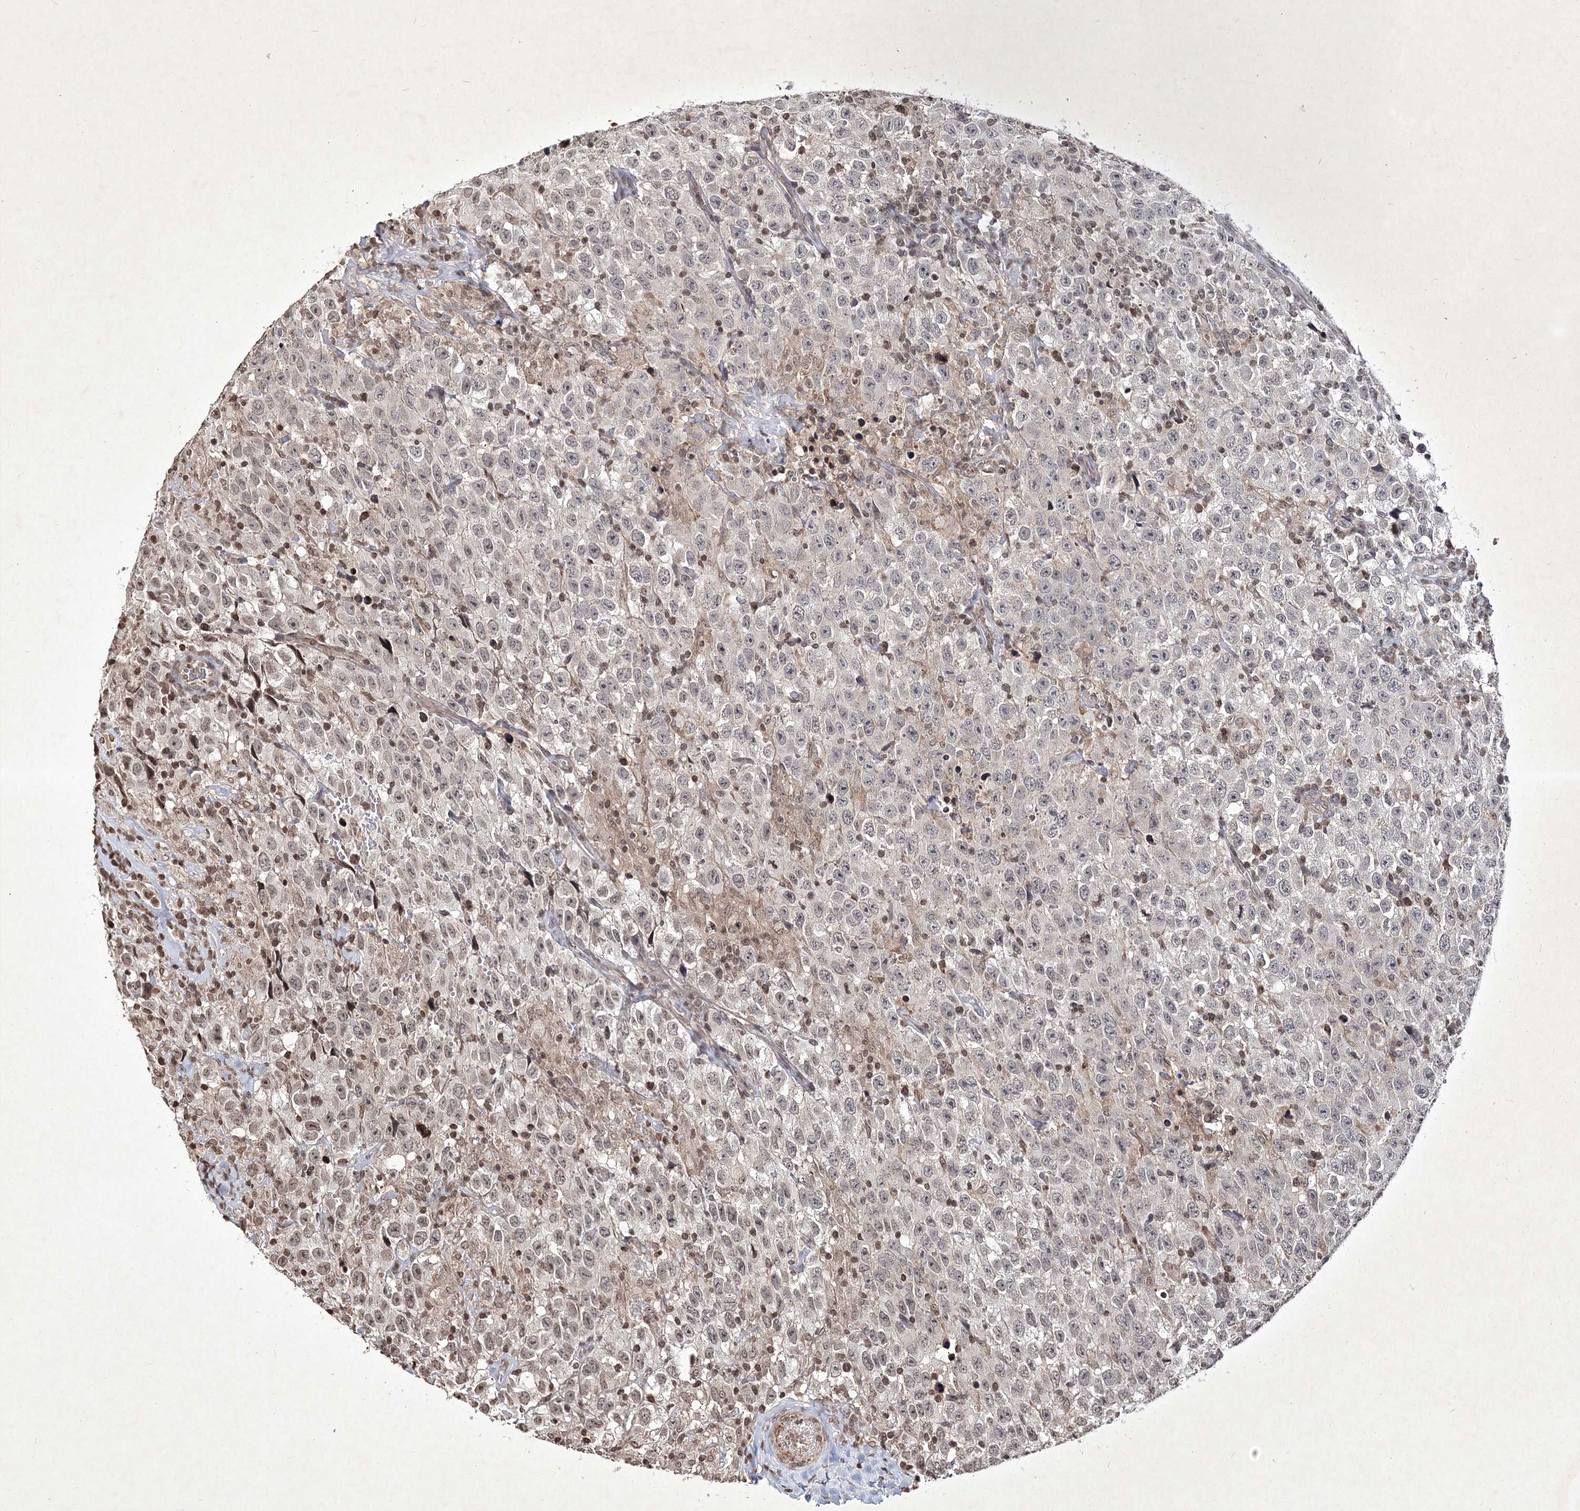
{"staining": {"intensity": "weak", "quantity": "<25%", "location": "nuclear"}, "tissue": "testis cancer", "cell_type": "Tumor cells", "image_type": "cancer", "snomed": [{"axis": "morphology", "description": "Seminoma, NOS"}, {"axis": "topography", "description": "Testis"}], "caption": "The micrograph reveals no significant positivity in tumor cells of seminoma (testis).", "gene": "SOWAHB", "patient": {"sex": "male", "age": 41}}